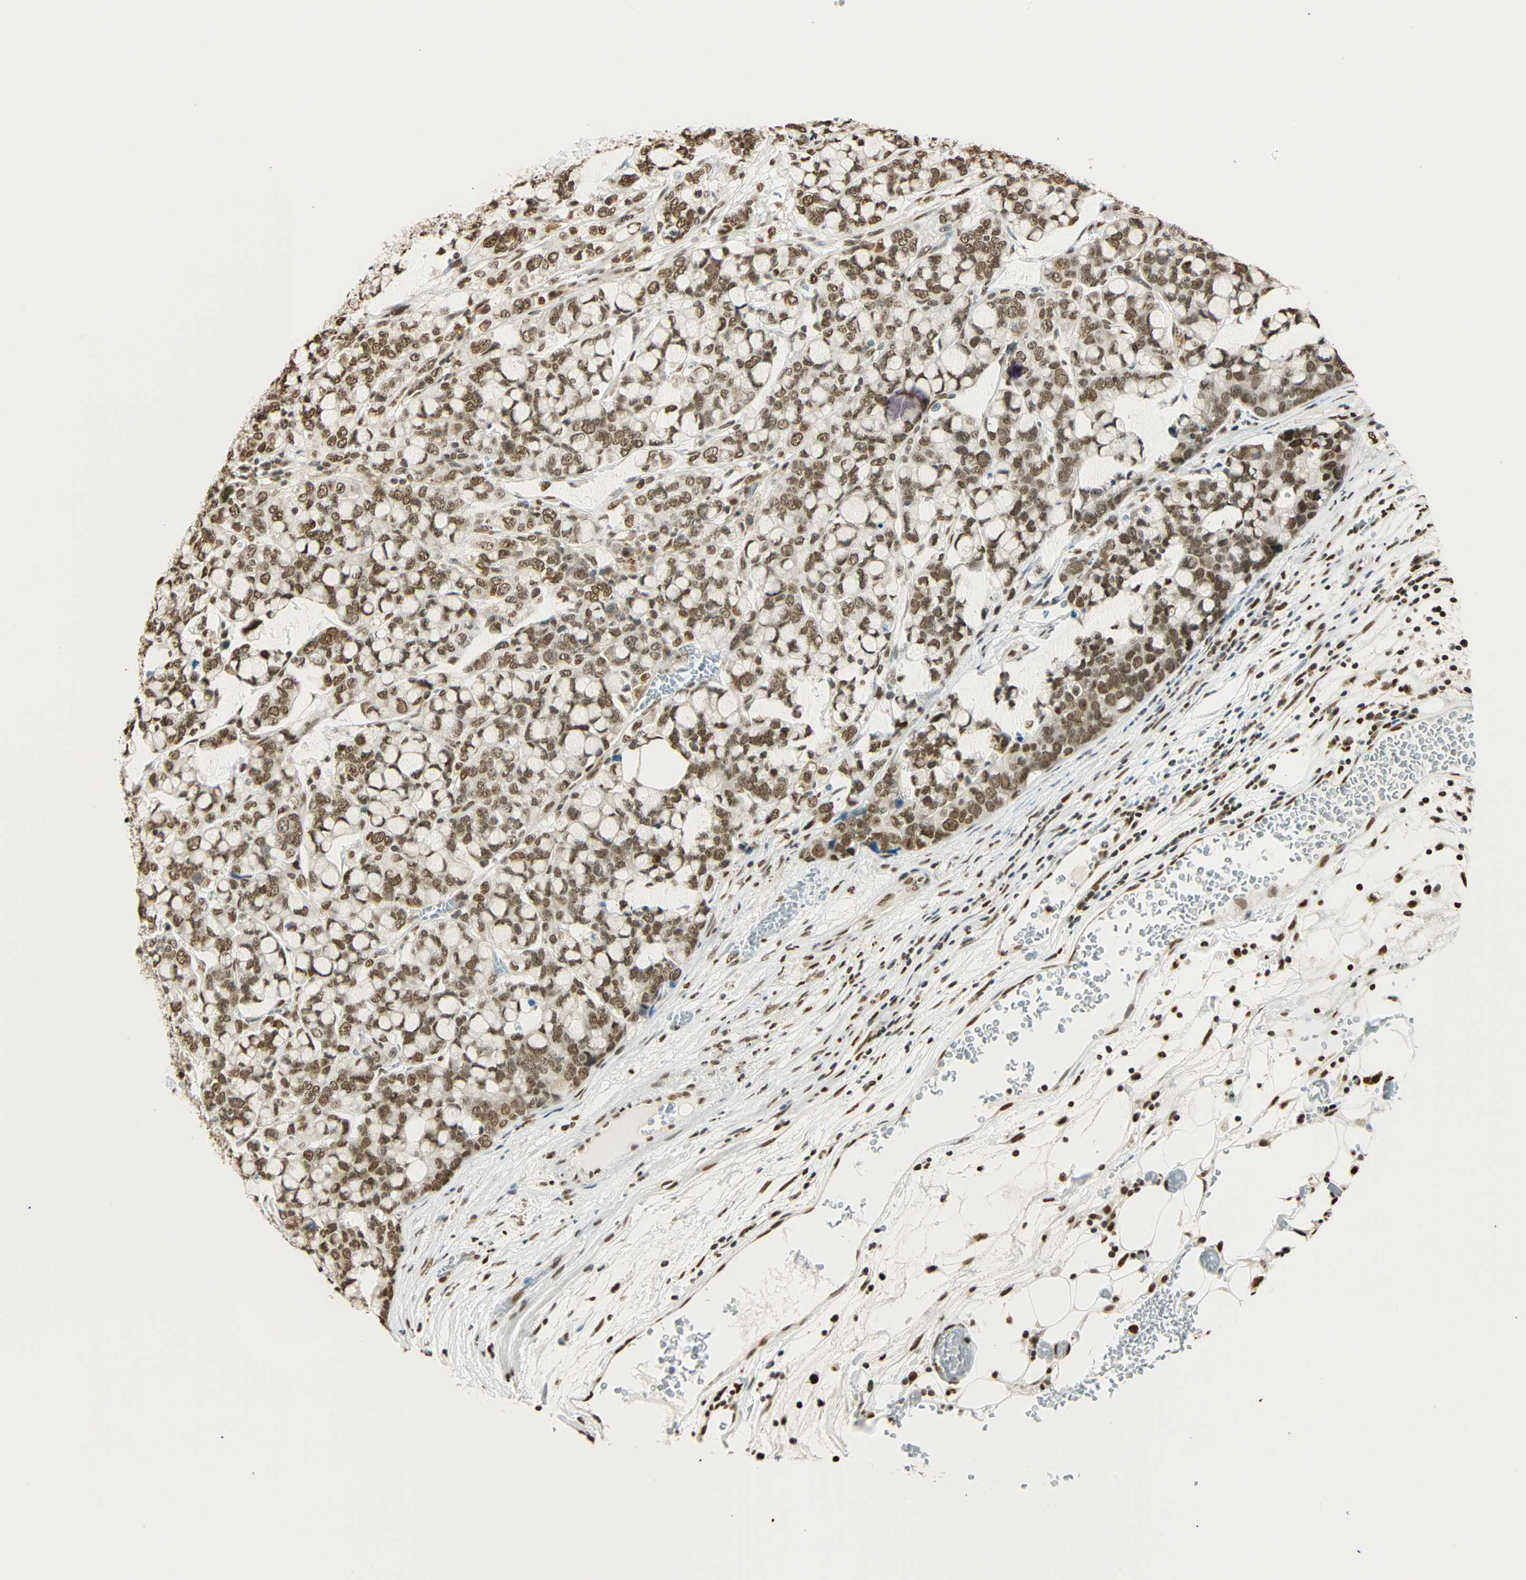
{"staining": {"intensity": "moderate", "quantity": ">75%", "location": "nuclear"}, "tissue": "stomach cancer", "cell_type": "Tumor cells", "image_type": "cancer", "snomed": [{"axis": "morphology", "description": "Adenocarcinoma, NOS"}, {"axis": "topography", "description": "Stomach, lower"}], "caption": "This photomicrograph exhibits immunohistochemistry (IHC) staining of adenocarcinoma (stomach), with medium moderate nuclear staining in about >75% of tumor cells.", "gene": "FANCG", "patient": {"sex": "male", "age": 84}}